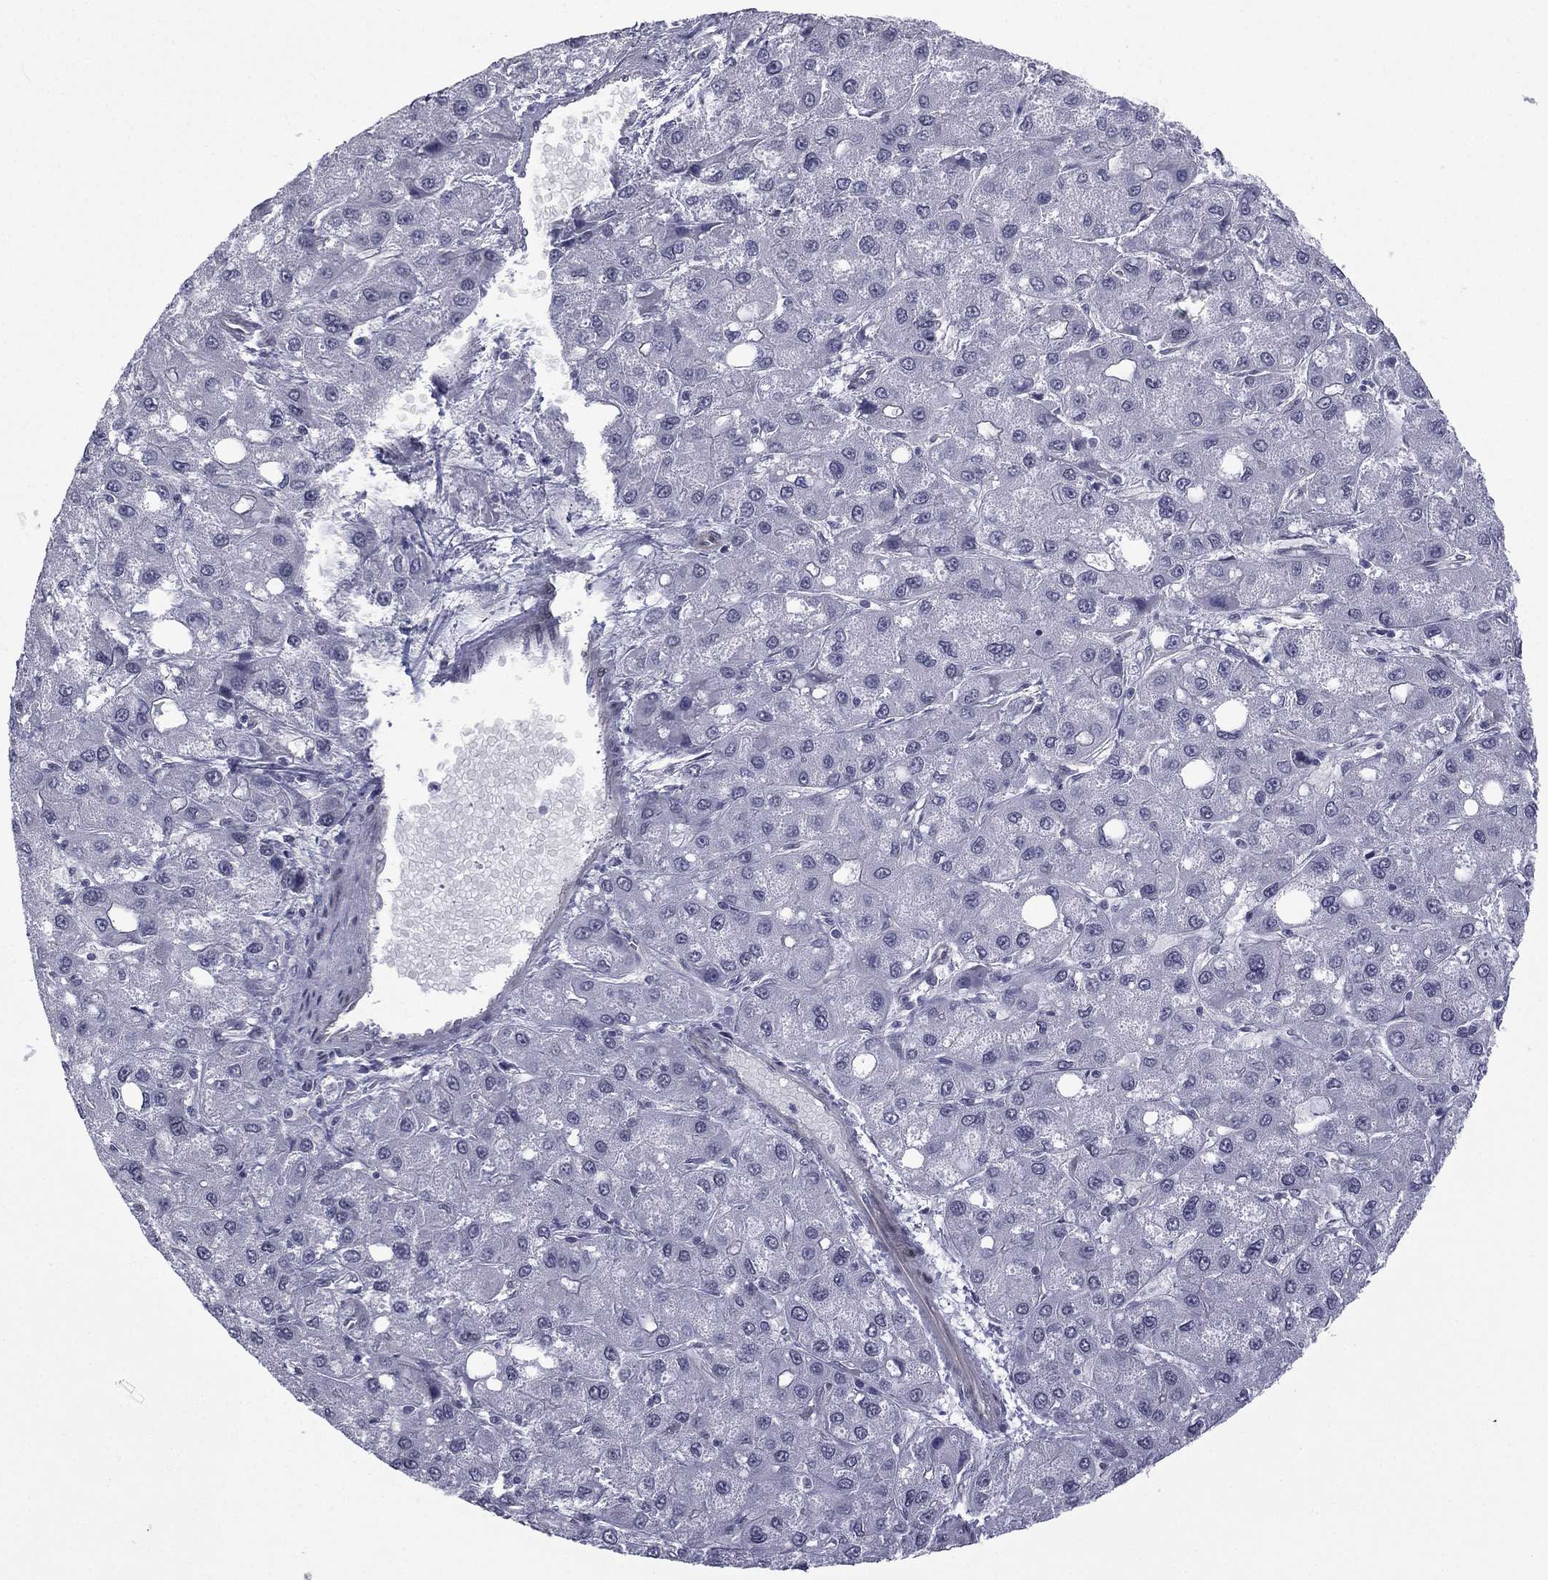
{"staining": {"intensity": "negative", "quantity": "none", "location": "none"}, "tissue": "liver cancer", "cell_type": "Tumor cells", "image_type": "cancer", "snomed": [{"axis": "morphology", "description": "Carcinoma, Hepatocellular, NOS"}, {"axis": "topography", "description": "Liver"}], "caption": "The immunohistochemistry image has no significant expression in tumor cells of hepatocellular carcinoma (liver) tissue.", "gene": "ACTRT2", "patient": {"sex": "male", "age": 73}}